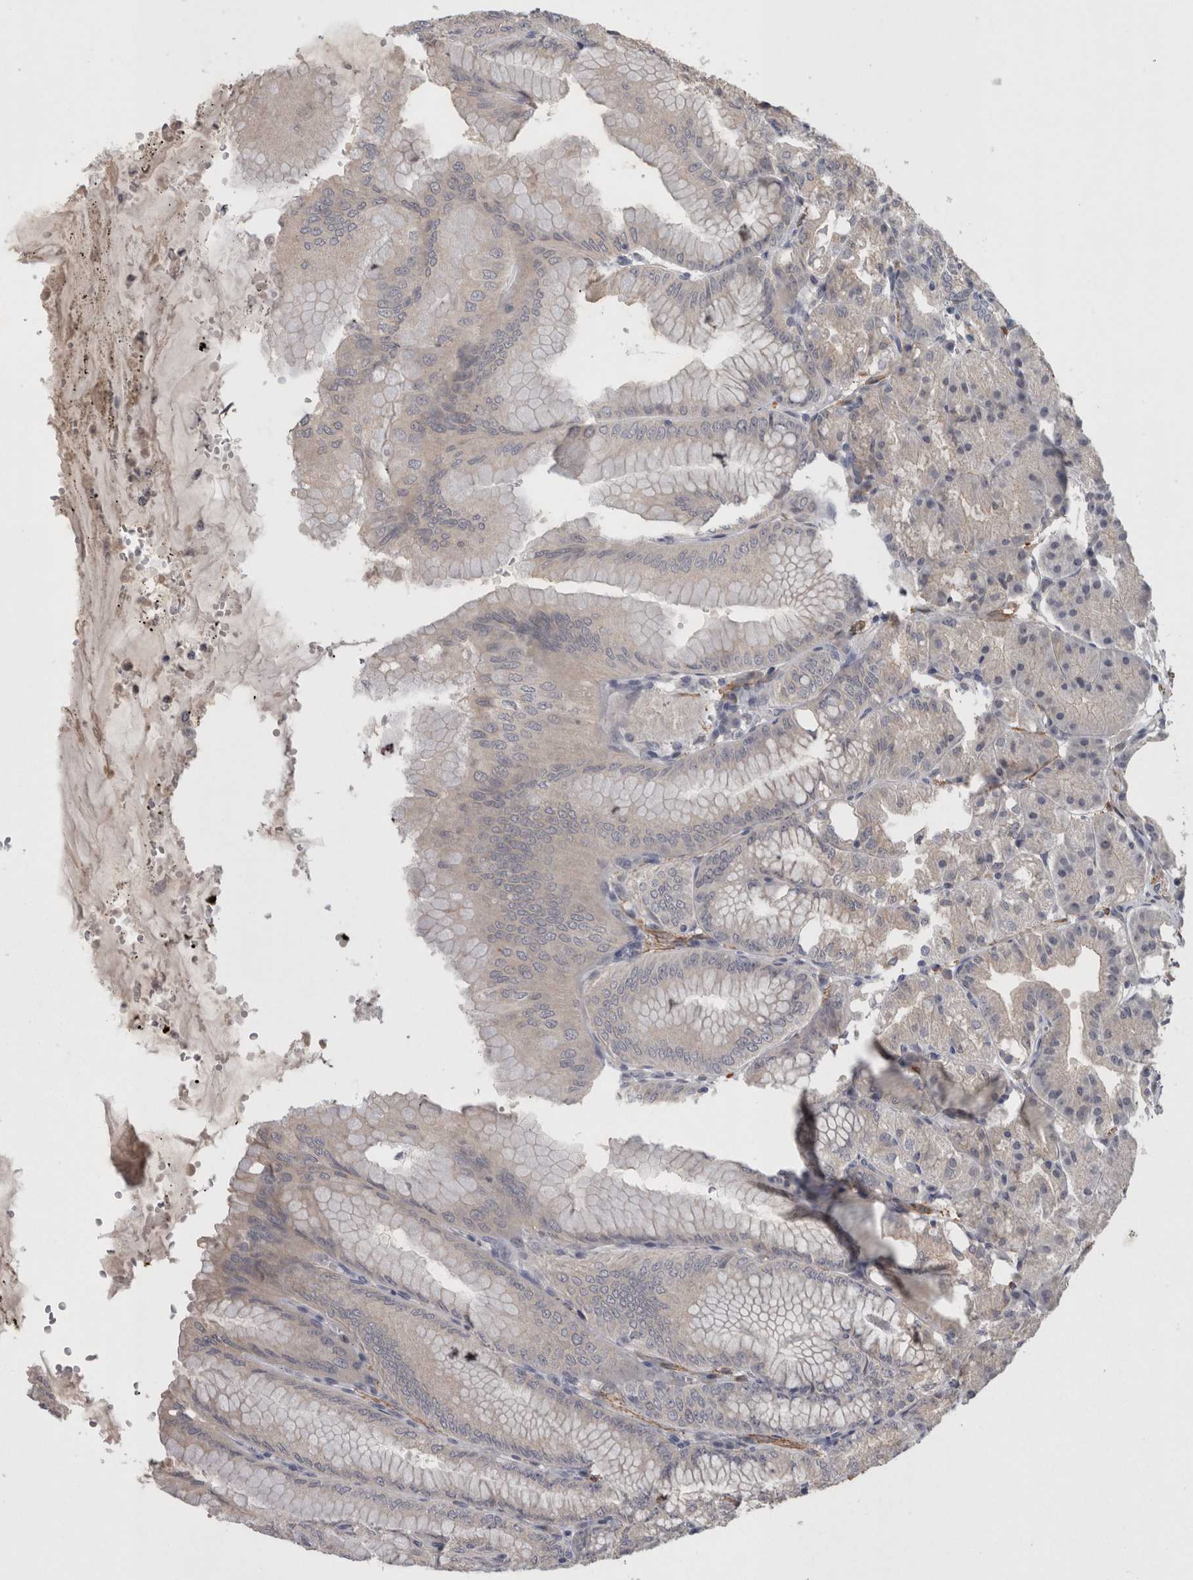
{"staining": {"intensity": "negative", "quantity": "none", "location": "none"}, "tissue": "stomach", "cell_type": "Glandular cells", "image_type": "normal", "snomed": [{"axis": "morphology", "description": "Normal tissue, NOS"}, {"axis": "topography", "description": "Stomach, lower"}], "caption": "Benign stomach was stained to show a protein in brown. There is no significant positivity in glandular cells. (Brightfield microscopy of DAB IHC at high magnification).", "gene": "RMDN1", "patient": {"sex": "male", "age": 71}}